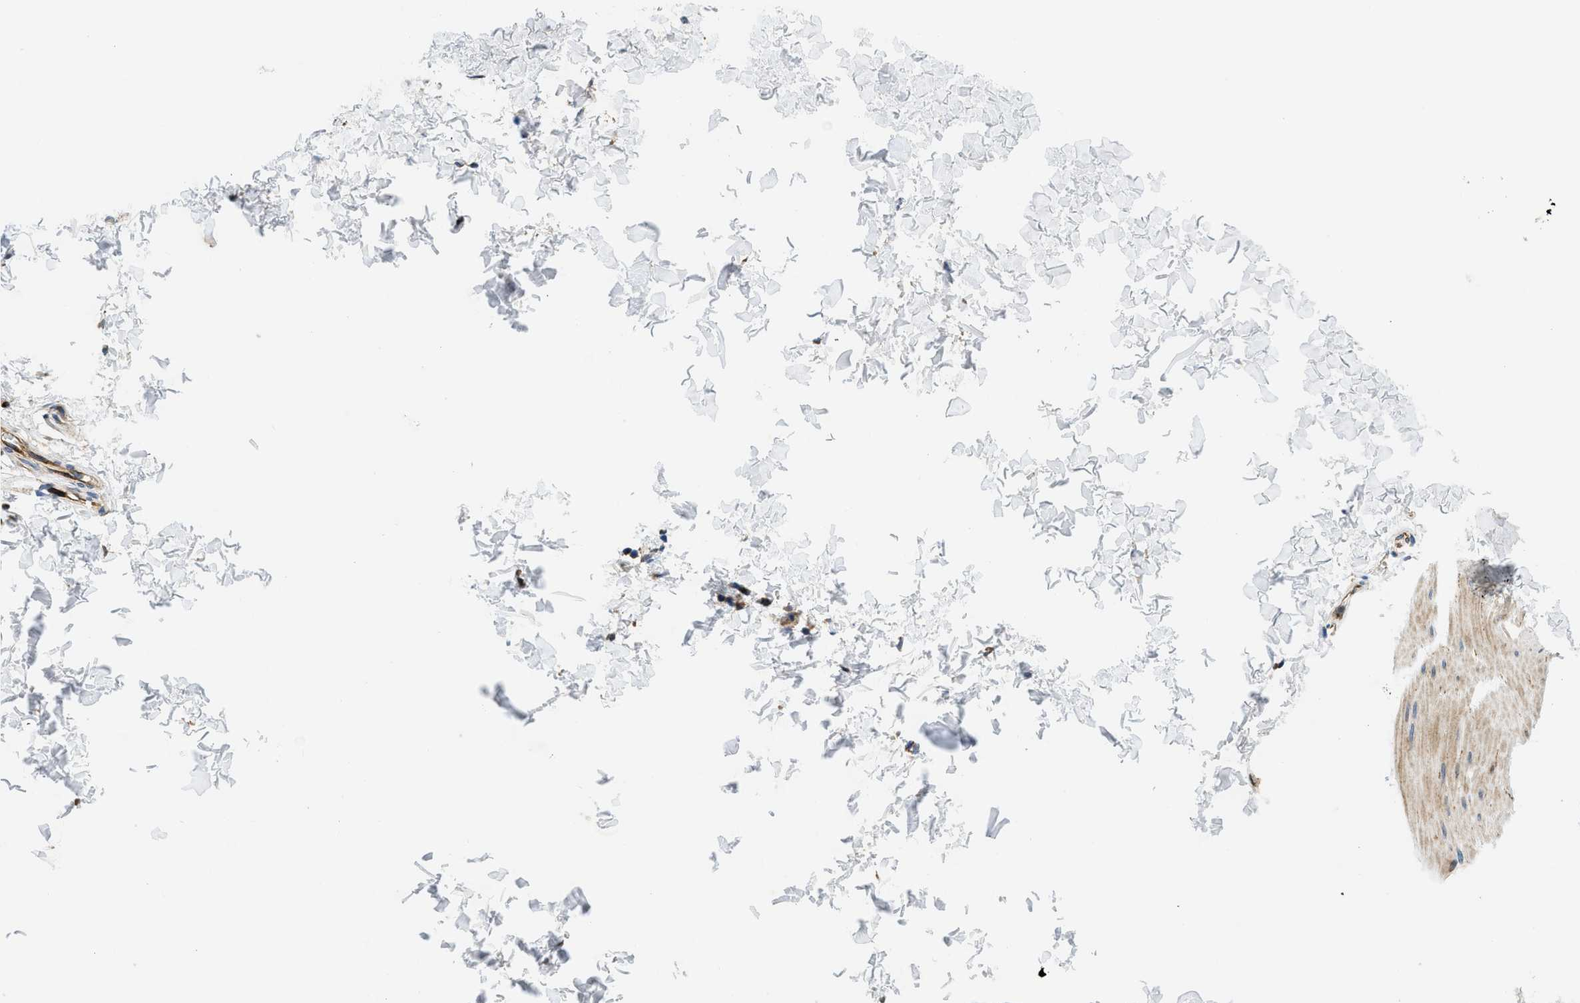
{"staining": {"intensity": "negative", "quantity": "none", "location": "none"}, "tissue": "skin", "cell_type": "Fibroblasts", "image_type": "normal", "snomed": [{"axis": "morphology", "description": "Normal tissue, NOS"}, {"axis": "topography", "description": "Skin"}], "caption": "Immunohistochemistry (IHC) of normal human skin reveals no expression in fibroblasts. (Immunohistochemistry, brightfield microscopy, high magnification).", "gene": "TMEM248", "patient": {"sex": "female", "age": 41}}